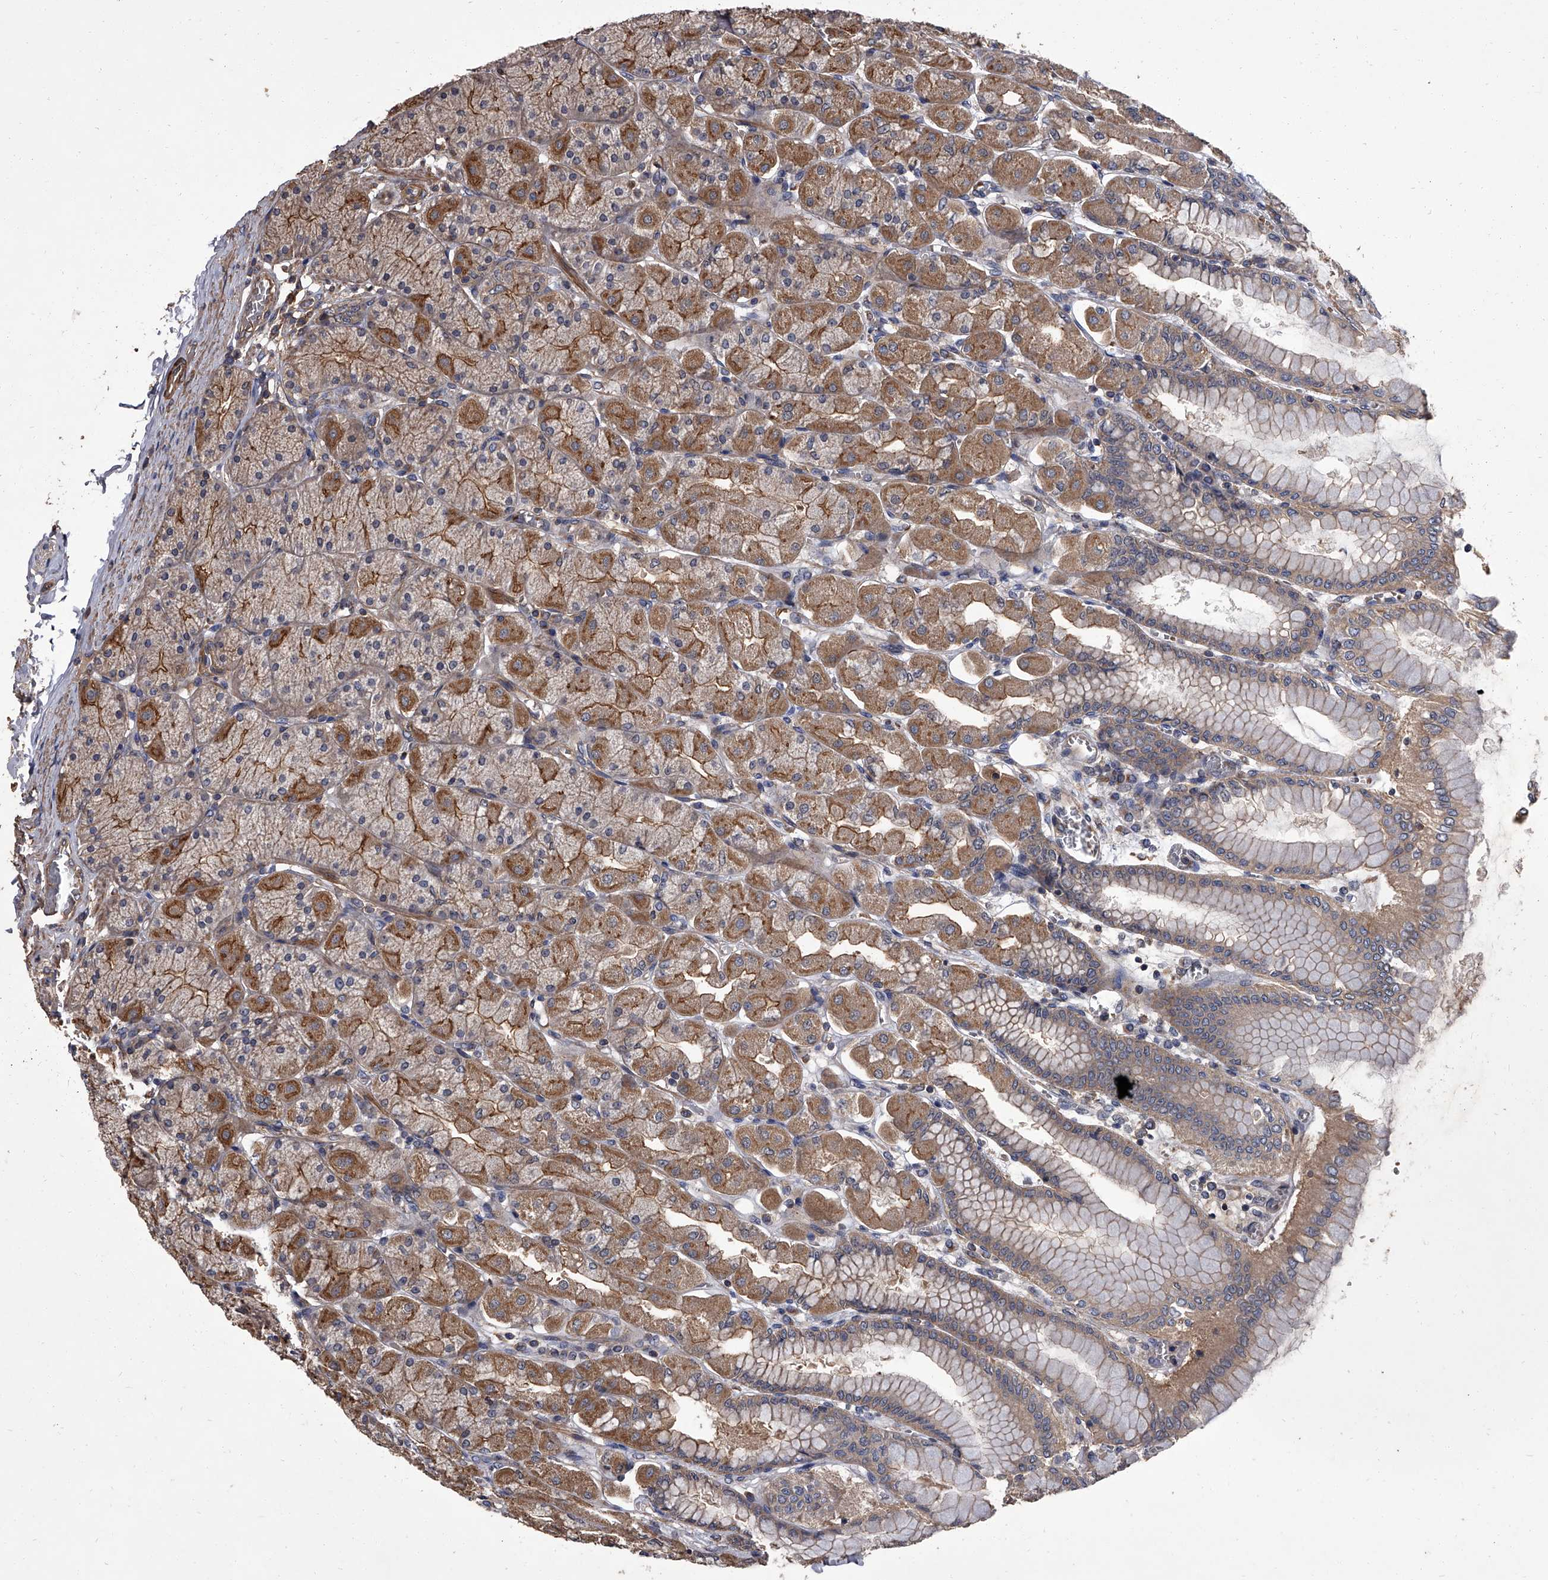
{"staining": {"intensity": "moderate", "quantity": "25%-75%", "location": "cytoplasmic/membranous"}, "tissue": "stomach", "cell_type": "Glandular cells", "image_type": "normal", "snomed": [{"axis": "morphology", "description": "Normal tissue, NOS"}, {"axis": "topography", "description": "Stomach, upper"}], "caption": "Immunohistochemical staining of benign human stomach demonstrates moderate cytoplasmic/membranous protein positivity in about 25%-75% of glandular cells.", "gene": "STK36", "patient": {"sex": "female", "age": 56}}